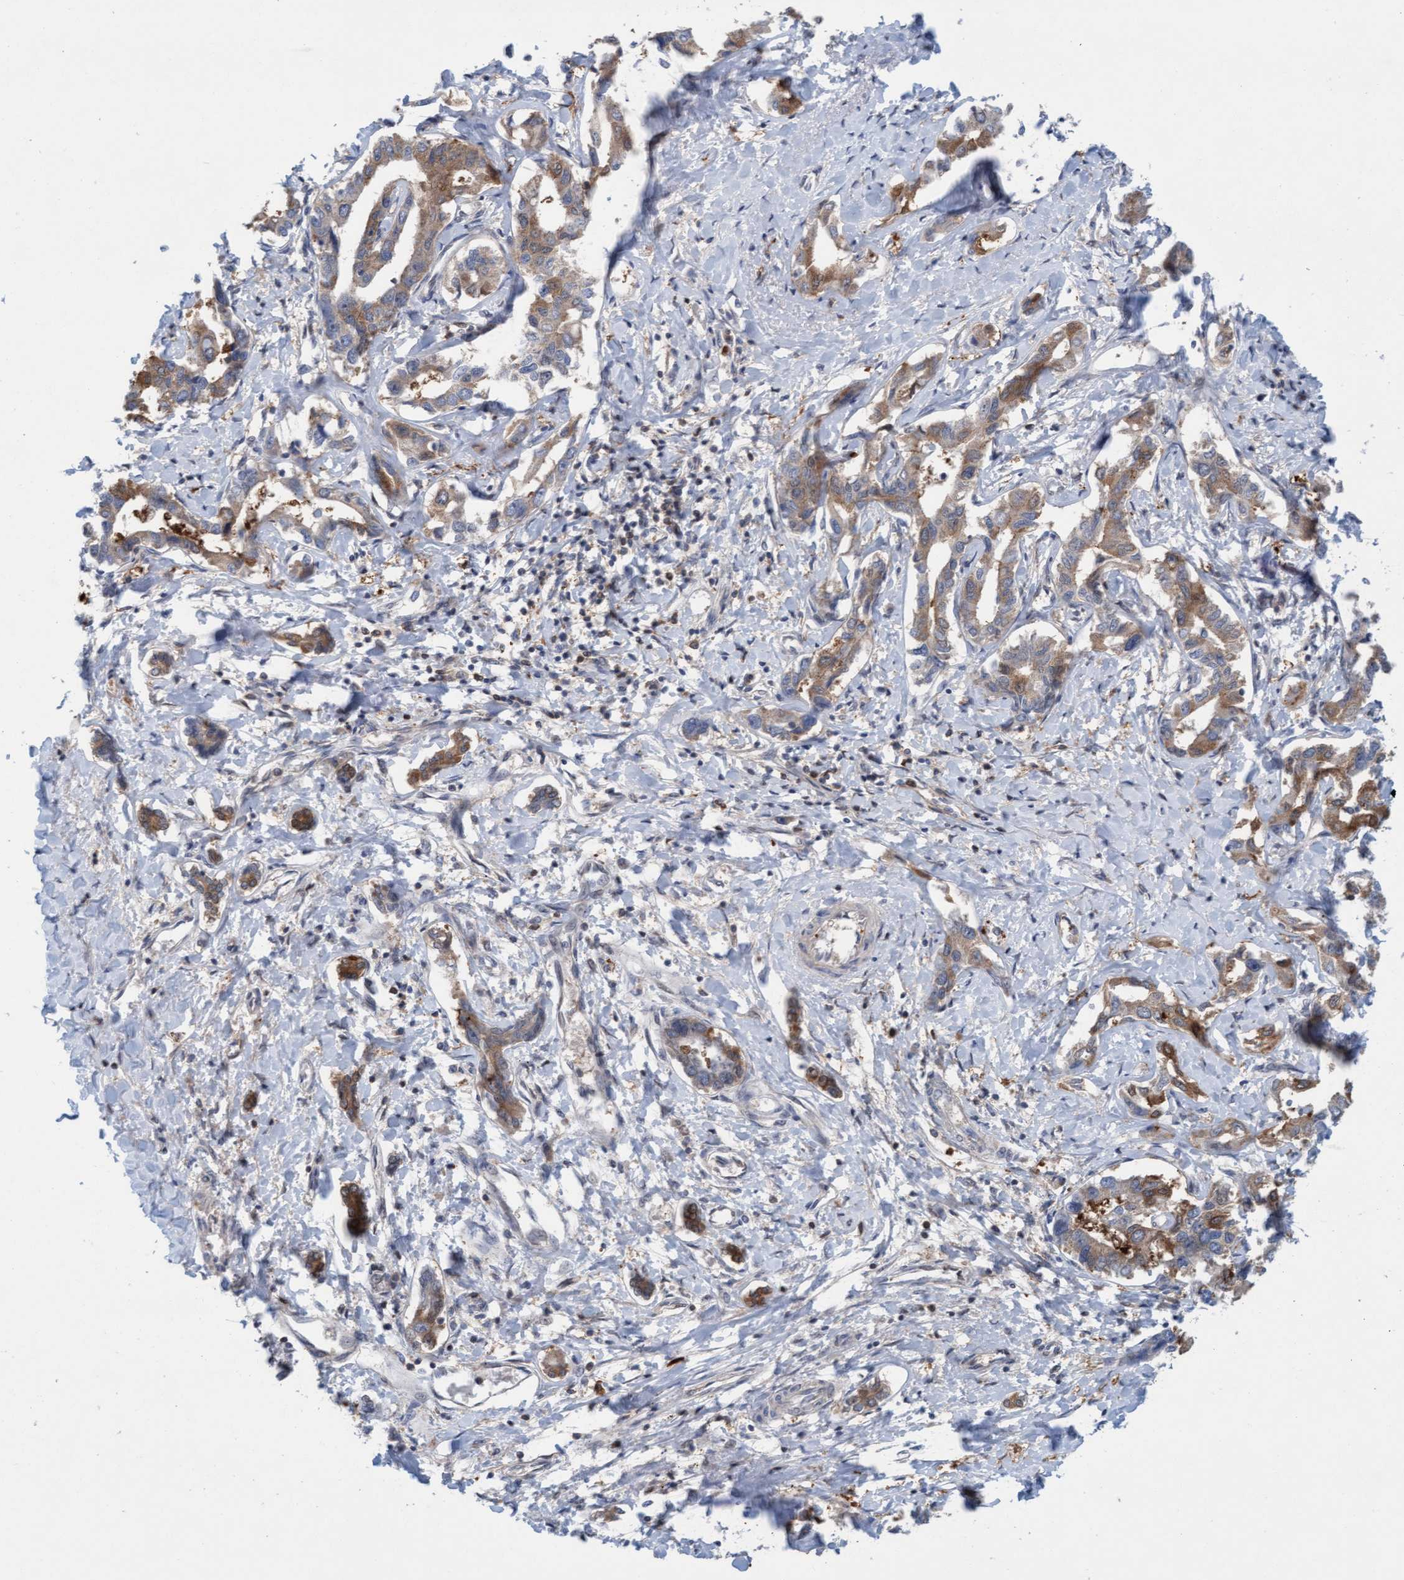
{"staining": {"intensity": "moderate", "quantity": ">75%", "location": "cytoplasmic/membranous"}, "tissue": "liver cancer", "cell_type": "Tumor cells", "image_type": "cancer", "snomed": [{"axis": "morphology", "description": "Cholangiocarcinoma"}, {"axis": "topography", "description": "Liver"}], "caption": "This image reveals IHC staining of human liver cholangiocarcinoma, with medium moderate cytoplasmic/membranous staining in approximately >75% of tumor cells.", "gene": "KLHL25", "patient": {"sex": "male", "age": 59}}